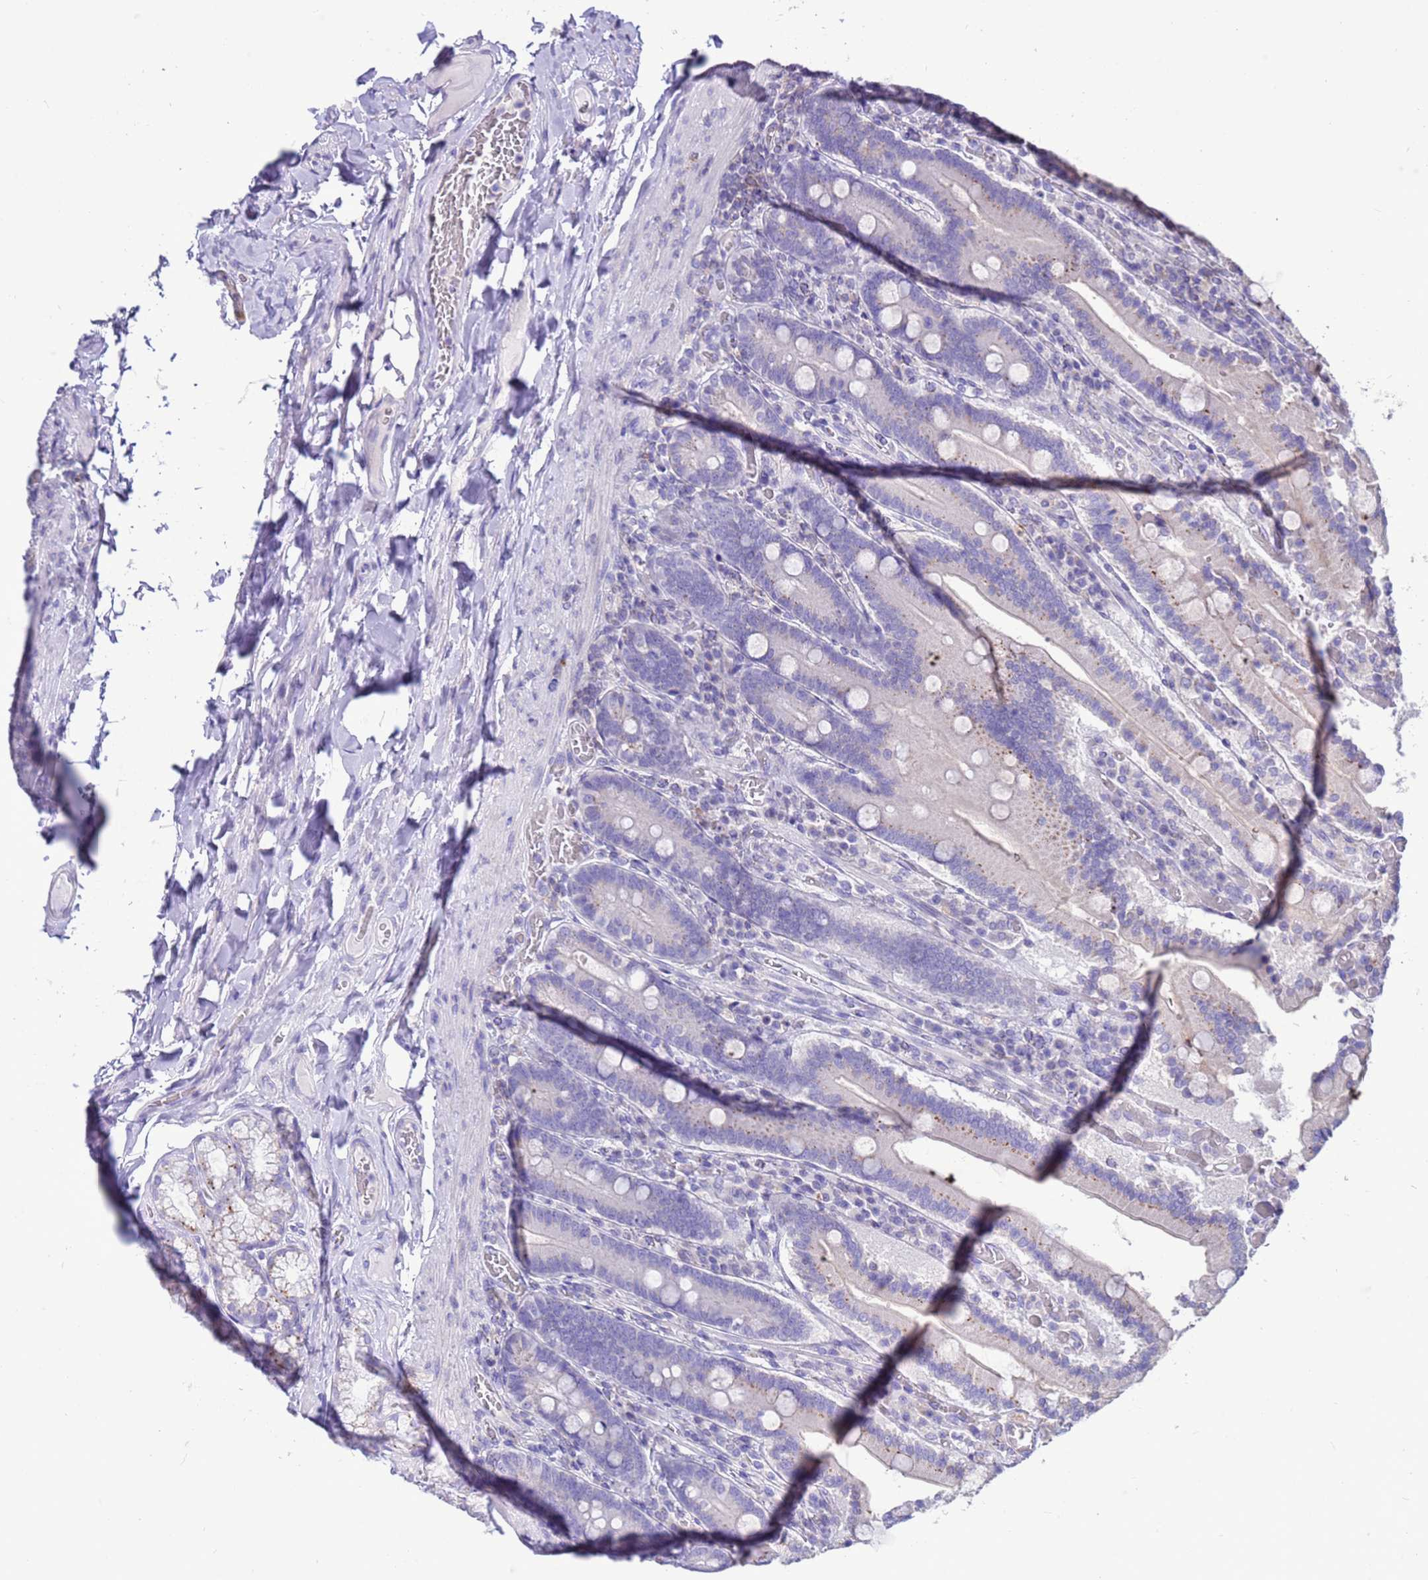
{"staining": {"intensity": "moderate", "quantity": "<25%", "location": "cytoplasmic/membranous"}, "tissue": "duodenum", "cell_type": "Glandular cells", "image_type": "normal", "snomed": [{"axis": "morphology", "description": "Normal tissue, NOS"}, {"axis": "topography", "description": "Duodenum"}], "caption": "Protein staining of normal duodenum reveals moderate cytoplasmic/membranous staining in approximately <25% of glandular cells.", "gene": "PDE10A", "patient": {"sex": "female", "age": 62}}